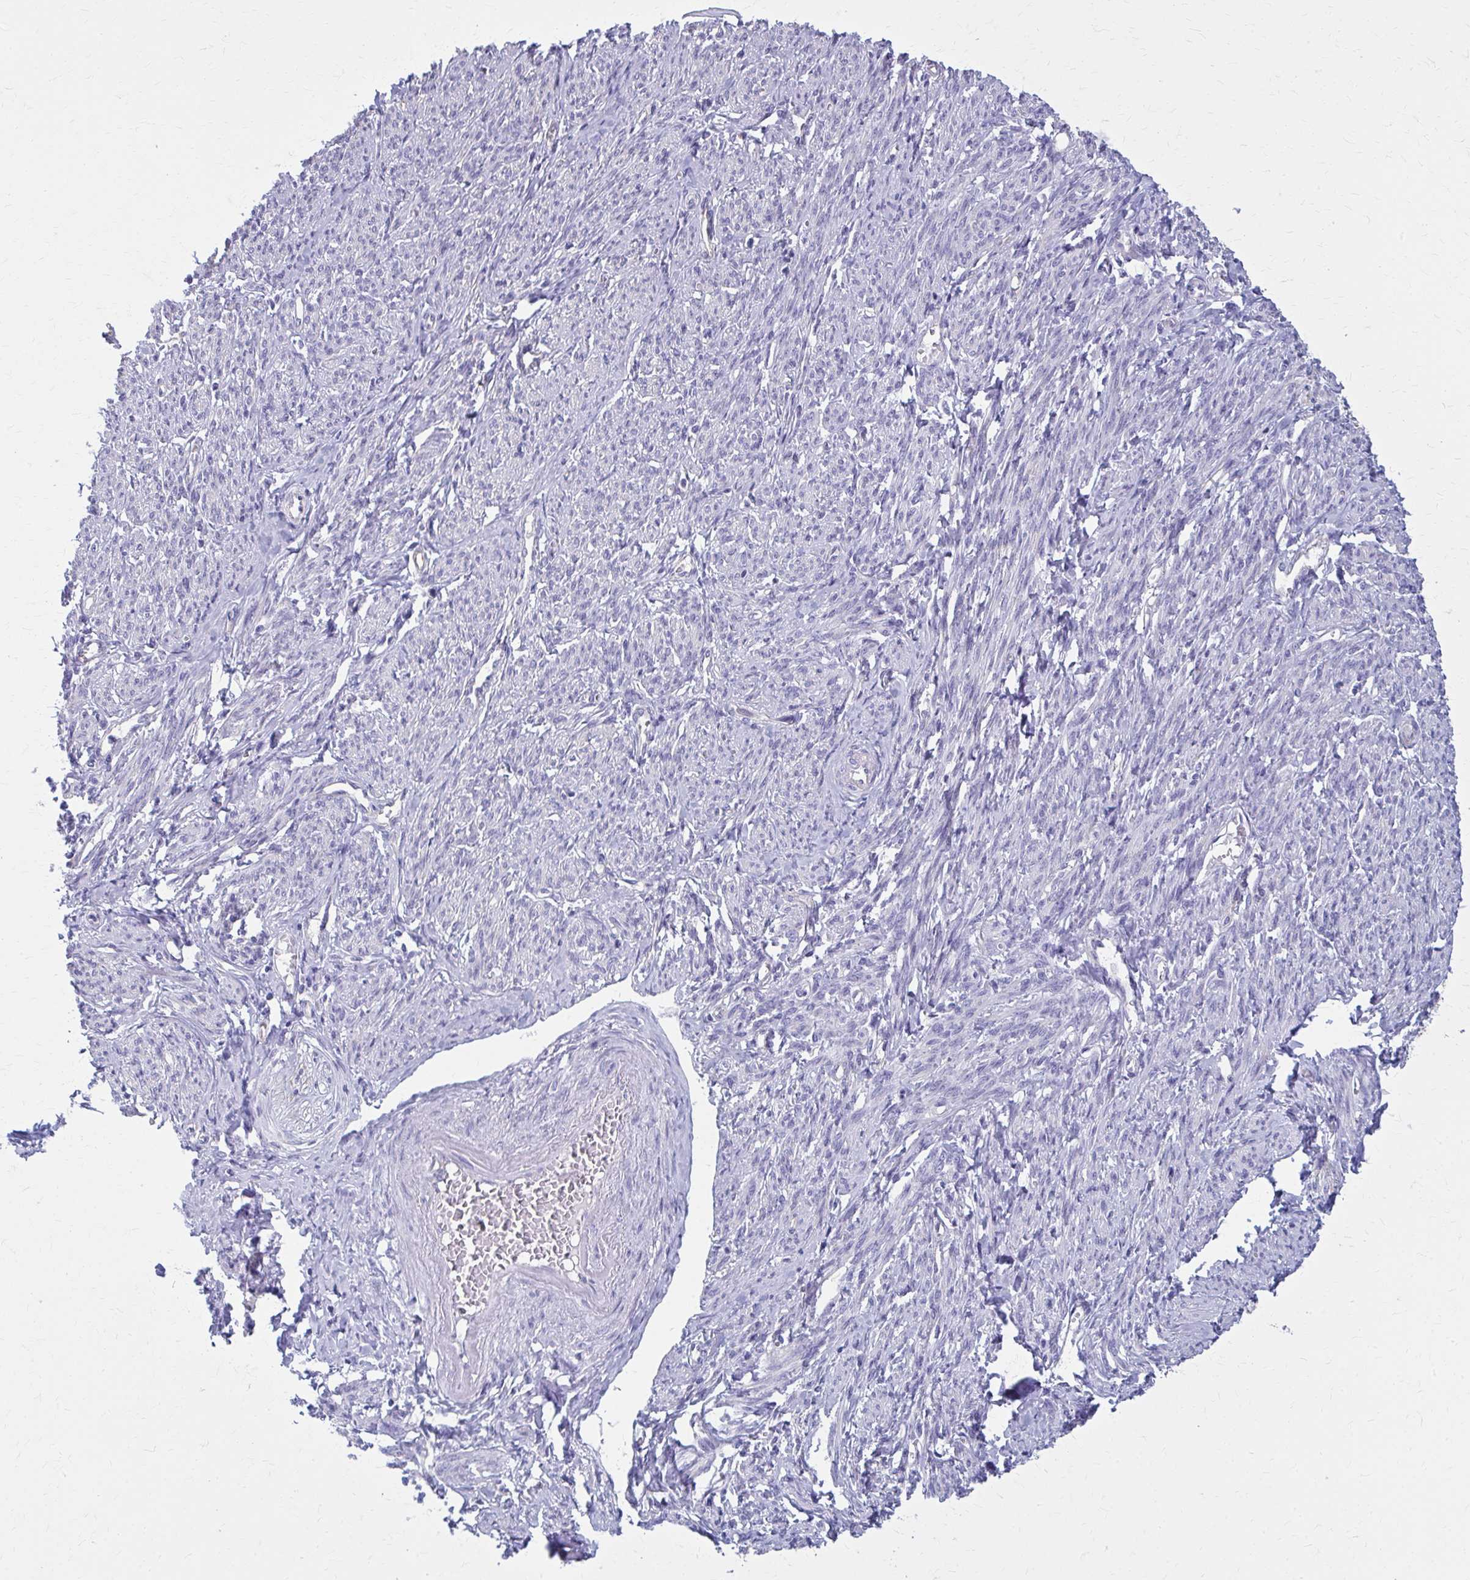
{"staining": {"intensity": "negative", "quantity": "none", "location": "none"}, "tissue": "smooth muscle", "cell_type": "Smooth muscle cells", "image_type": "normal", "snomed": [{"axis": "morphology", "description": "Normal tissue, NOS"}, {"axis": "topography", "description": "Smooth muscle"}], "caption": "Micrograph shows no protein expression in smooth muscle cells of normal smooth muscle. (Brightfield microscopy of DAB (3,3'-diaminobenzidine) IHC at high magnification).", "gene": "GFAP", "patient": {"sex": "female", "age": 65}}